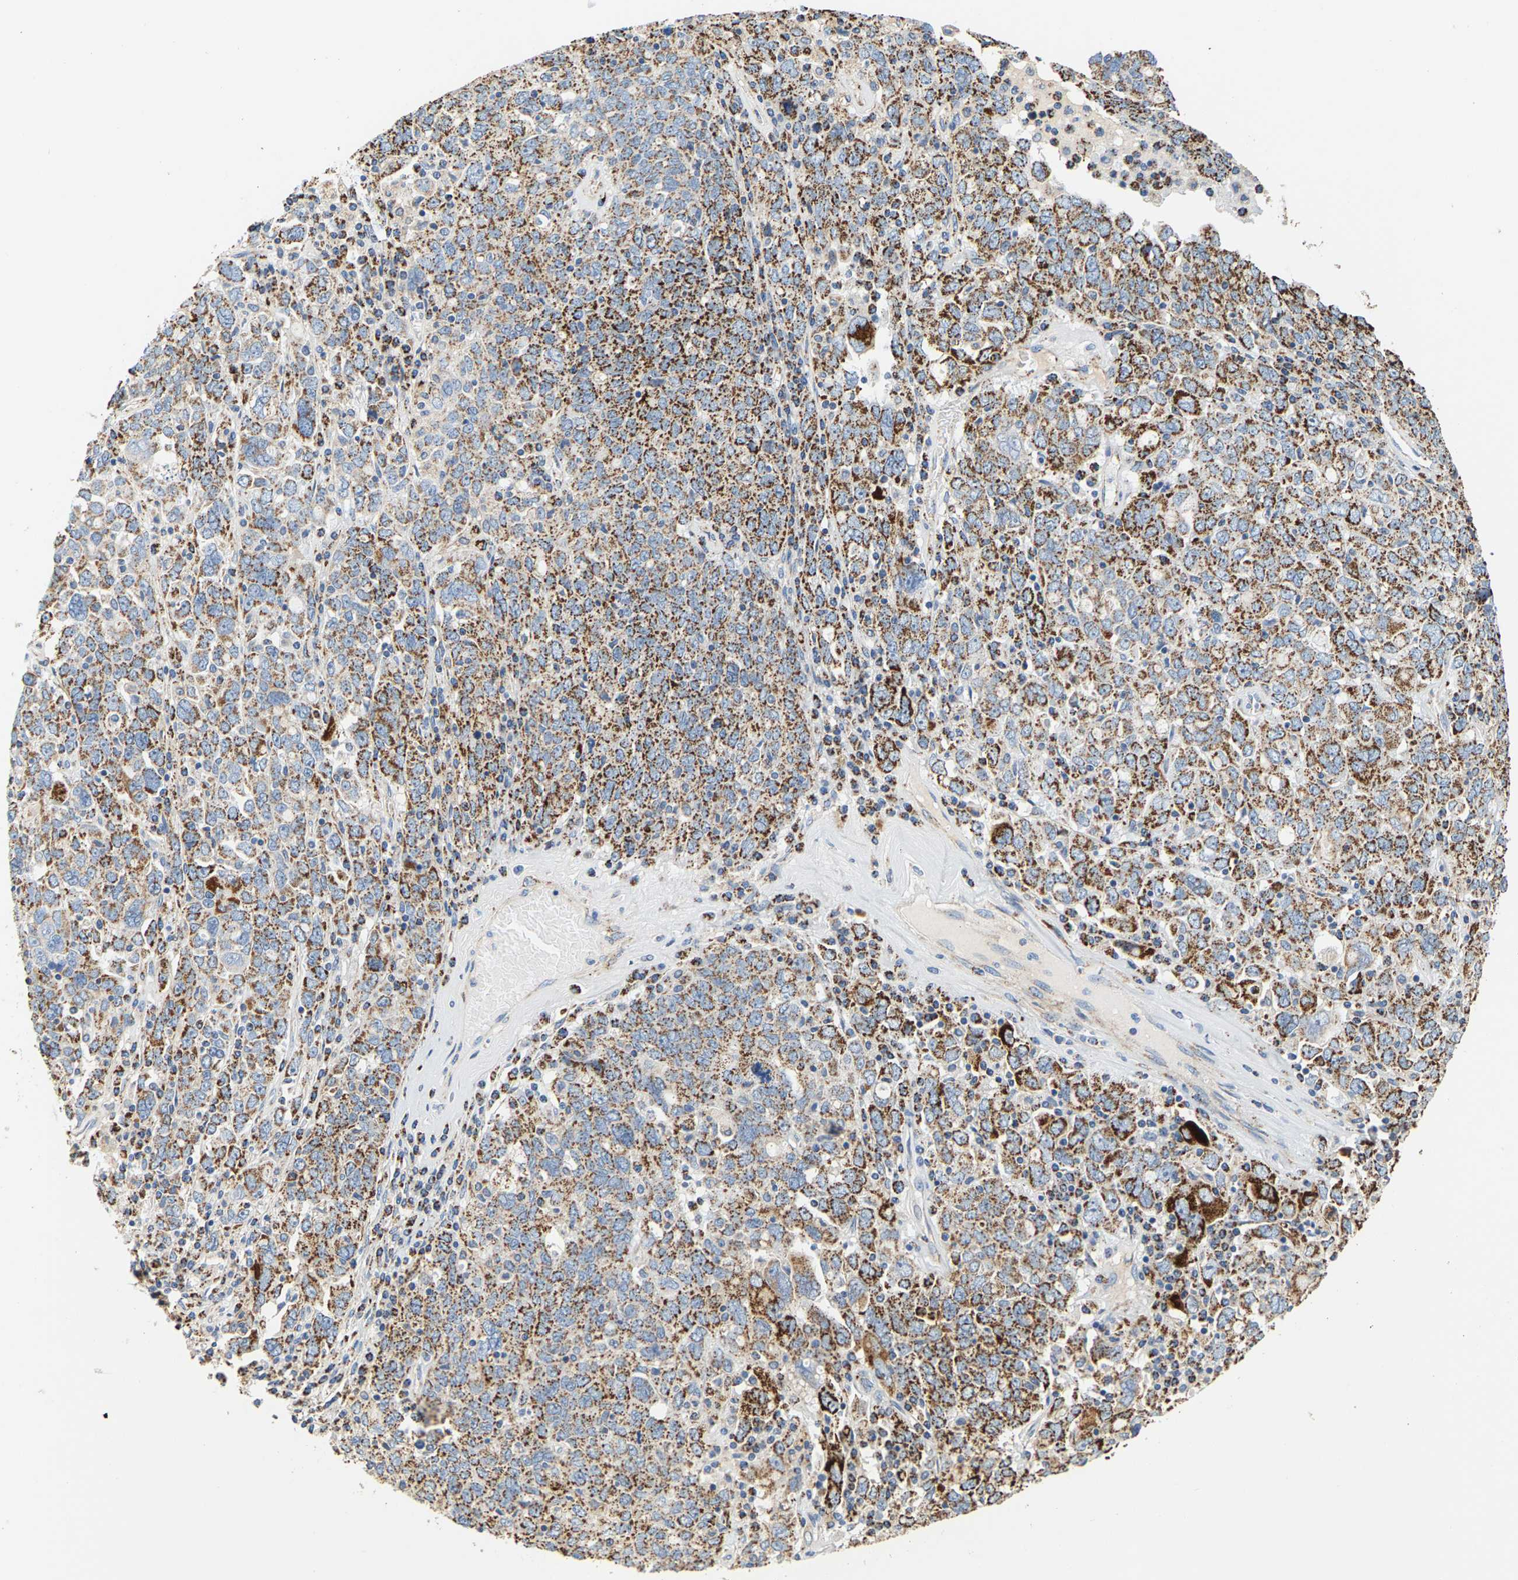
{"staining": {"intensity": "moderate", "quantity": ">75%", "location": "cytoplasmic/membranous"}, "tissue": "ovarian cancer", "cell_type": "Tumor cells", "image_type": "cancer", "snomed": [{"axis": "morphology", "description": "Carcinoma, endometroid"}, {"axis": "topography", "description": "Ovary"}], "caption": "Protein staining of ovarian endometroid carcinoma tissue exhibits moderate cytoplasmic/membranous staining in about >75% of tumor cells. Immunohistochemistry (ihc) stains the protein in brown and the nuclei are stained blue.", "gene": "SHMT2", "patient": {"sex": "female", "age": 62}}